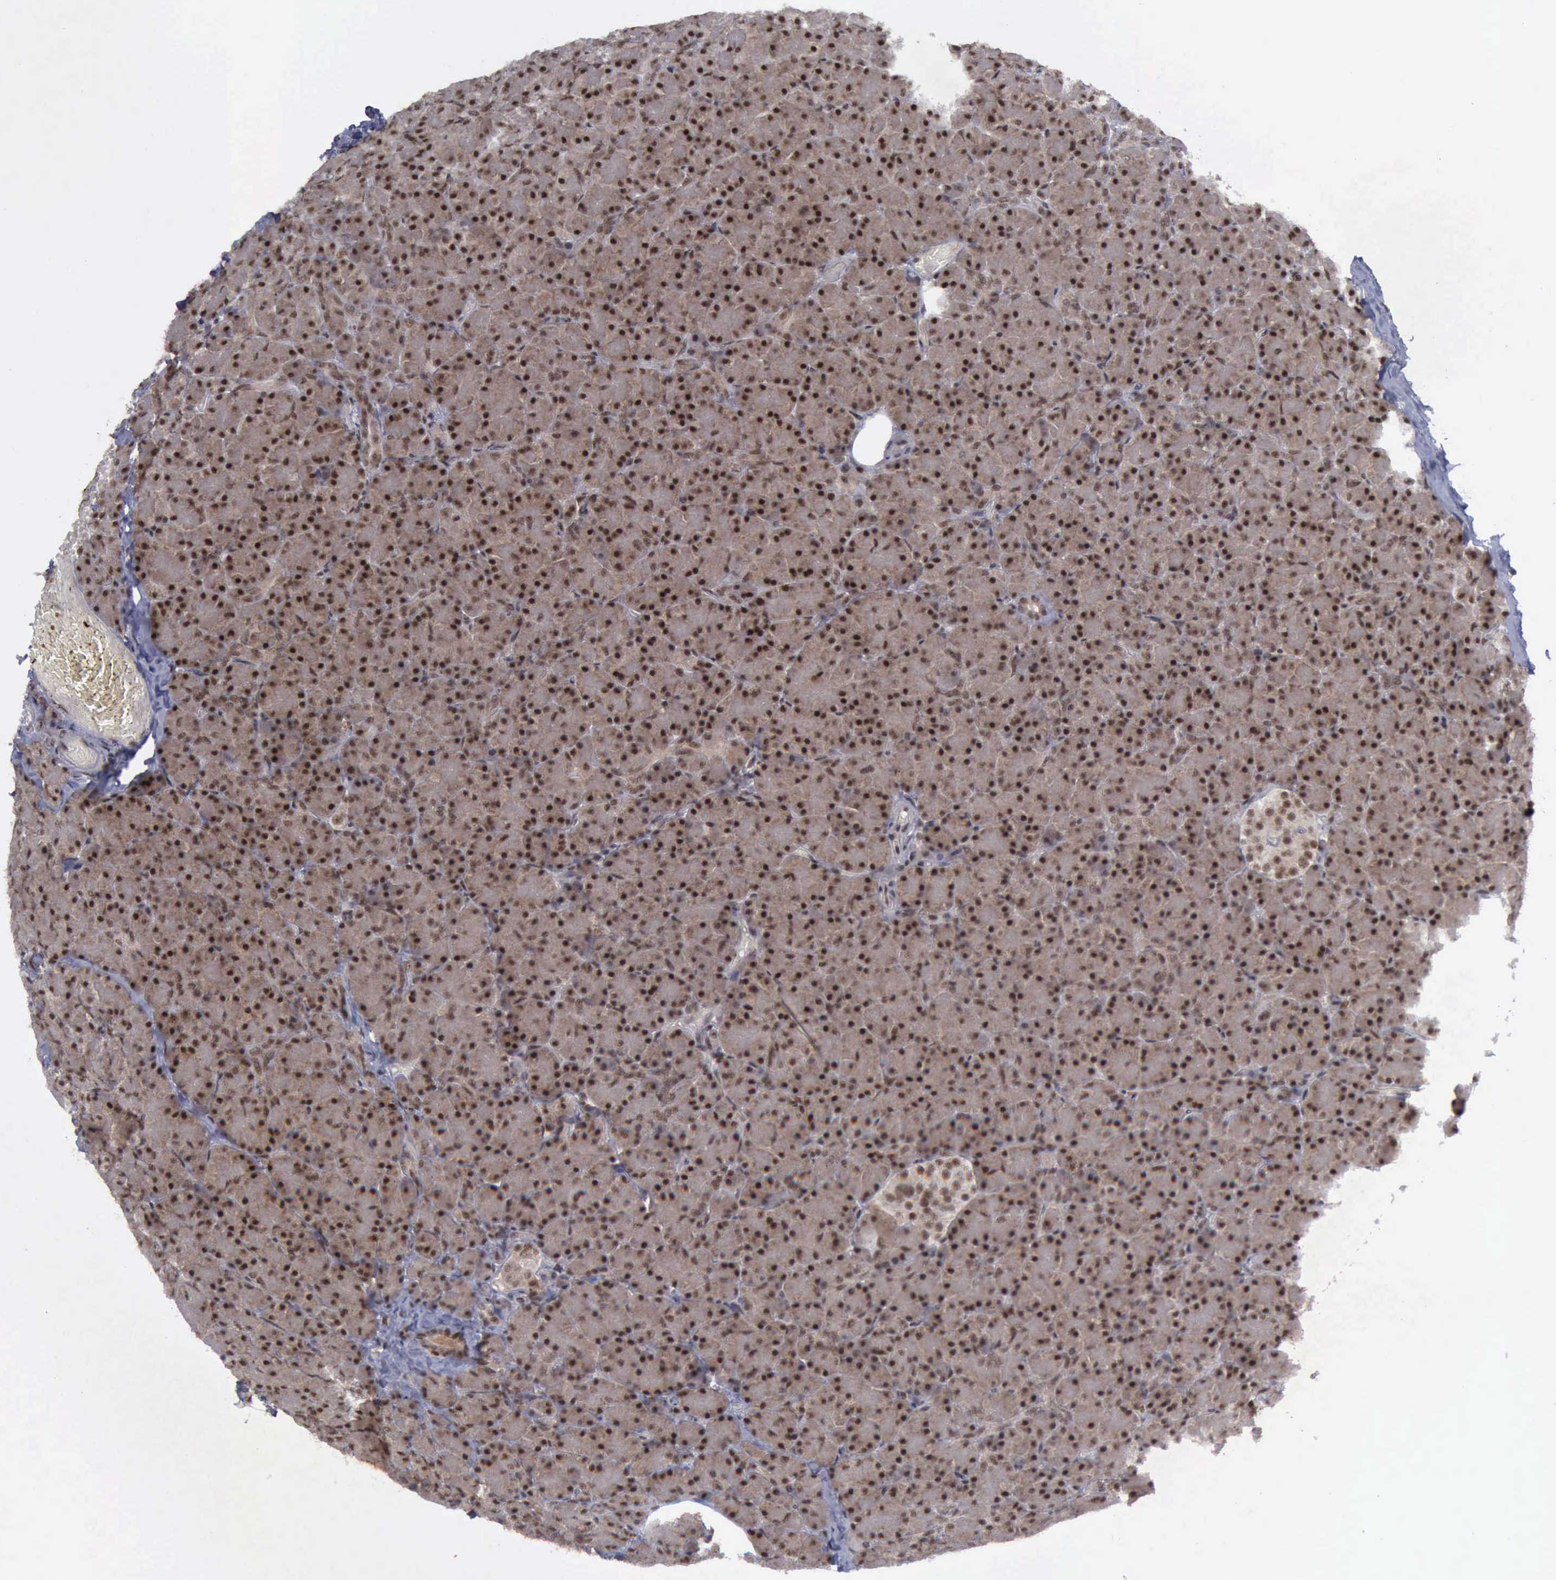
{"staining": {"intensity": "strong", "quantity": ">75%", "location": "cytoplasmic/membranous,nuclear"}, "tissue": "pancreas", "cell_type": "Exocrine glandular cells", "image_type": "normal", "snomed": [{"axis": "morphology", "description": "Normal tissue, NOS"}, {"axis": "topography", "description": "Pancreas"}], "caption": "The micrograph displays staining of normal pancreas, revealing strong cytoplasmic/membranous,nuclear protein positivity (brown color) within exocrine glandular cells.", "gene": "ATM", "patient": {"sex": "female", "age": 43}}